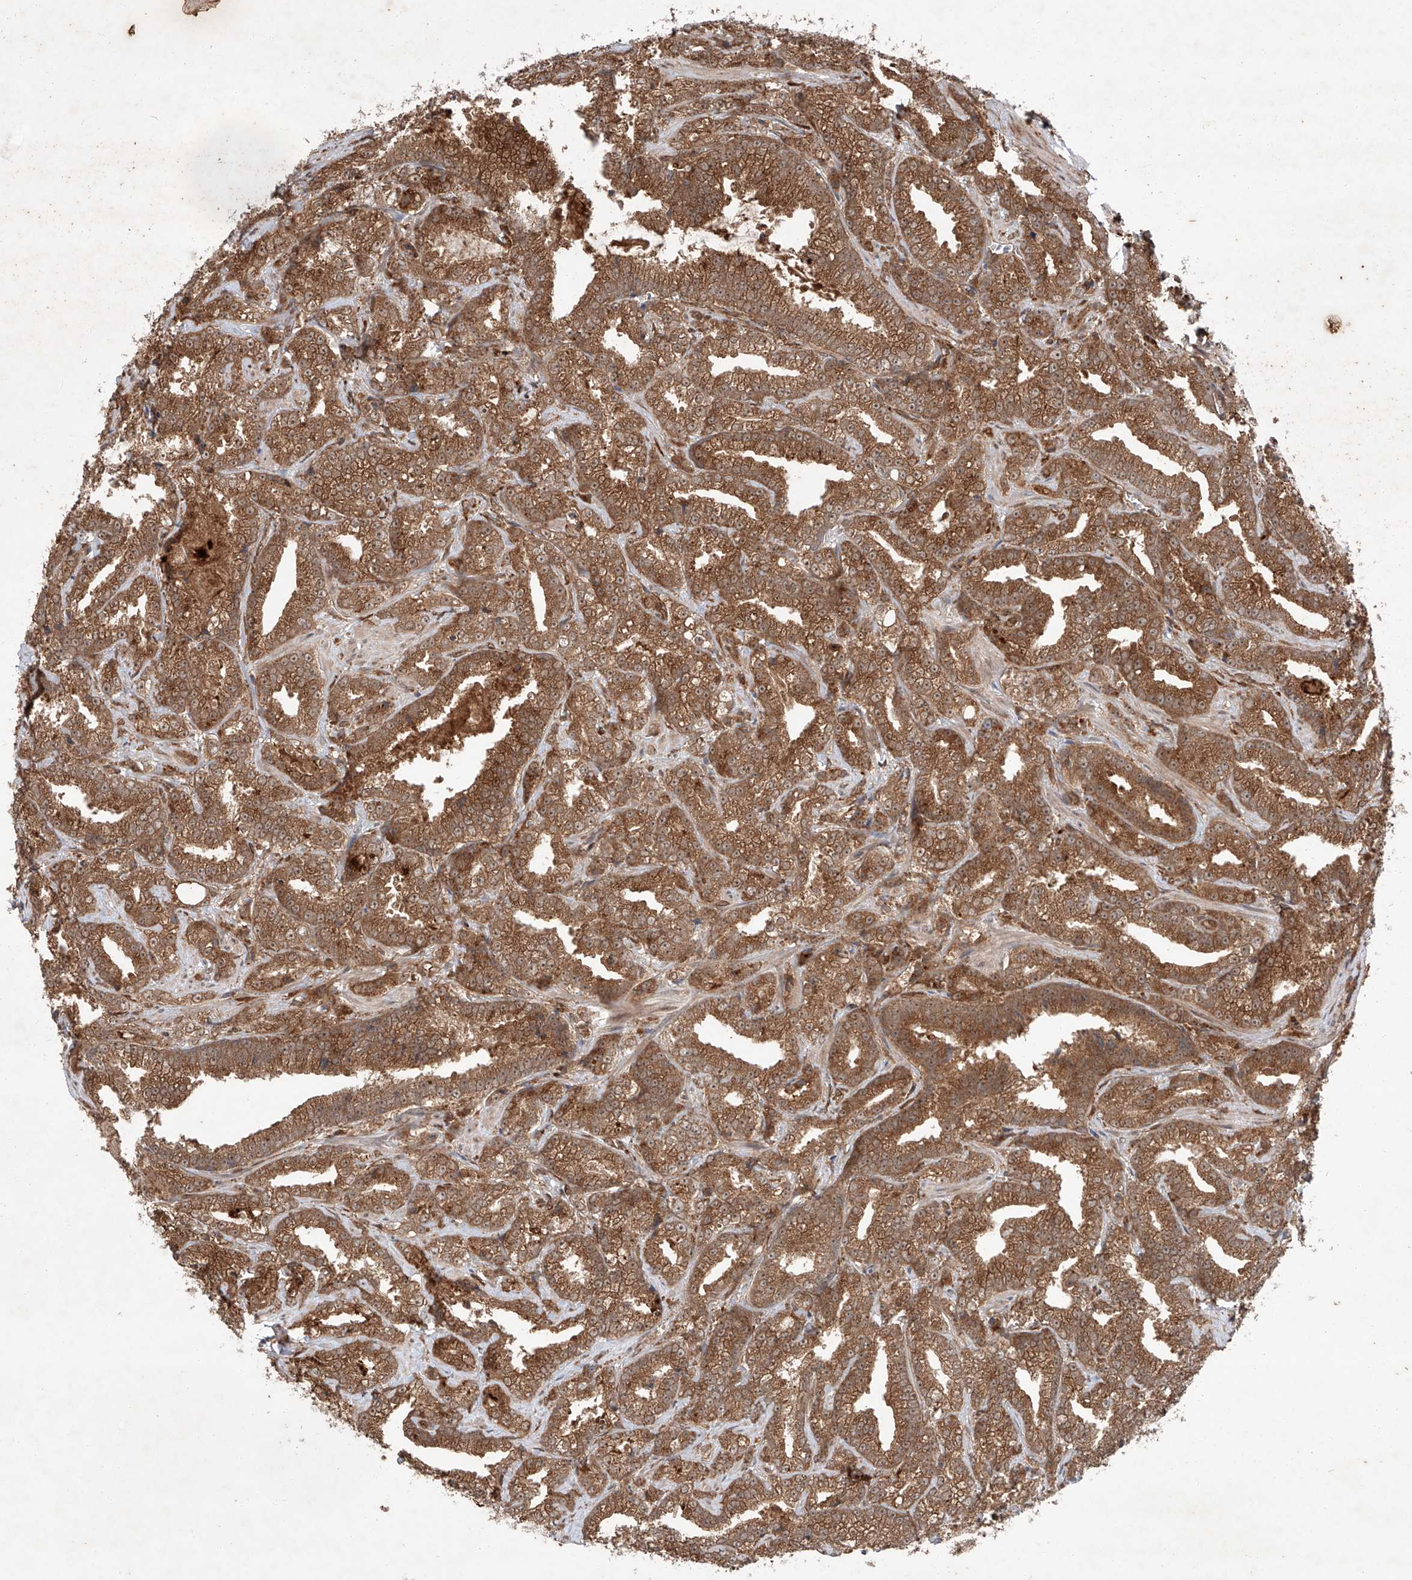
{"staining": {"intensity": "moderate", "quantity": ">75%", "location": "cytoplasmic/membranous"}, "tissue": "prostate cancer", "cell_type": "Tumor cells", "image_type": "cancer", "snomed": [{"axis": "morphology", "description": "Adenocarcinoma, High grade"}, {"axis": "topography", "description": "Prostate and seminal vesicle, NOS"}], "caption": "The photomicrograph reveals immunohistochemical staining of adenocarcinoma (high-grade) (prostate). There is moderate cytoplasmic/membranous positivity is identified in approximately >75% of tumor cells.", "gene": "ZFP28", "patient": {"sex": "male", "age": 67}}